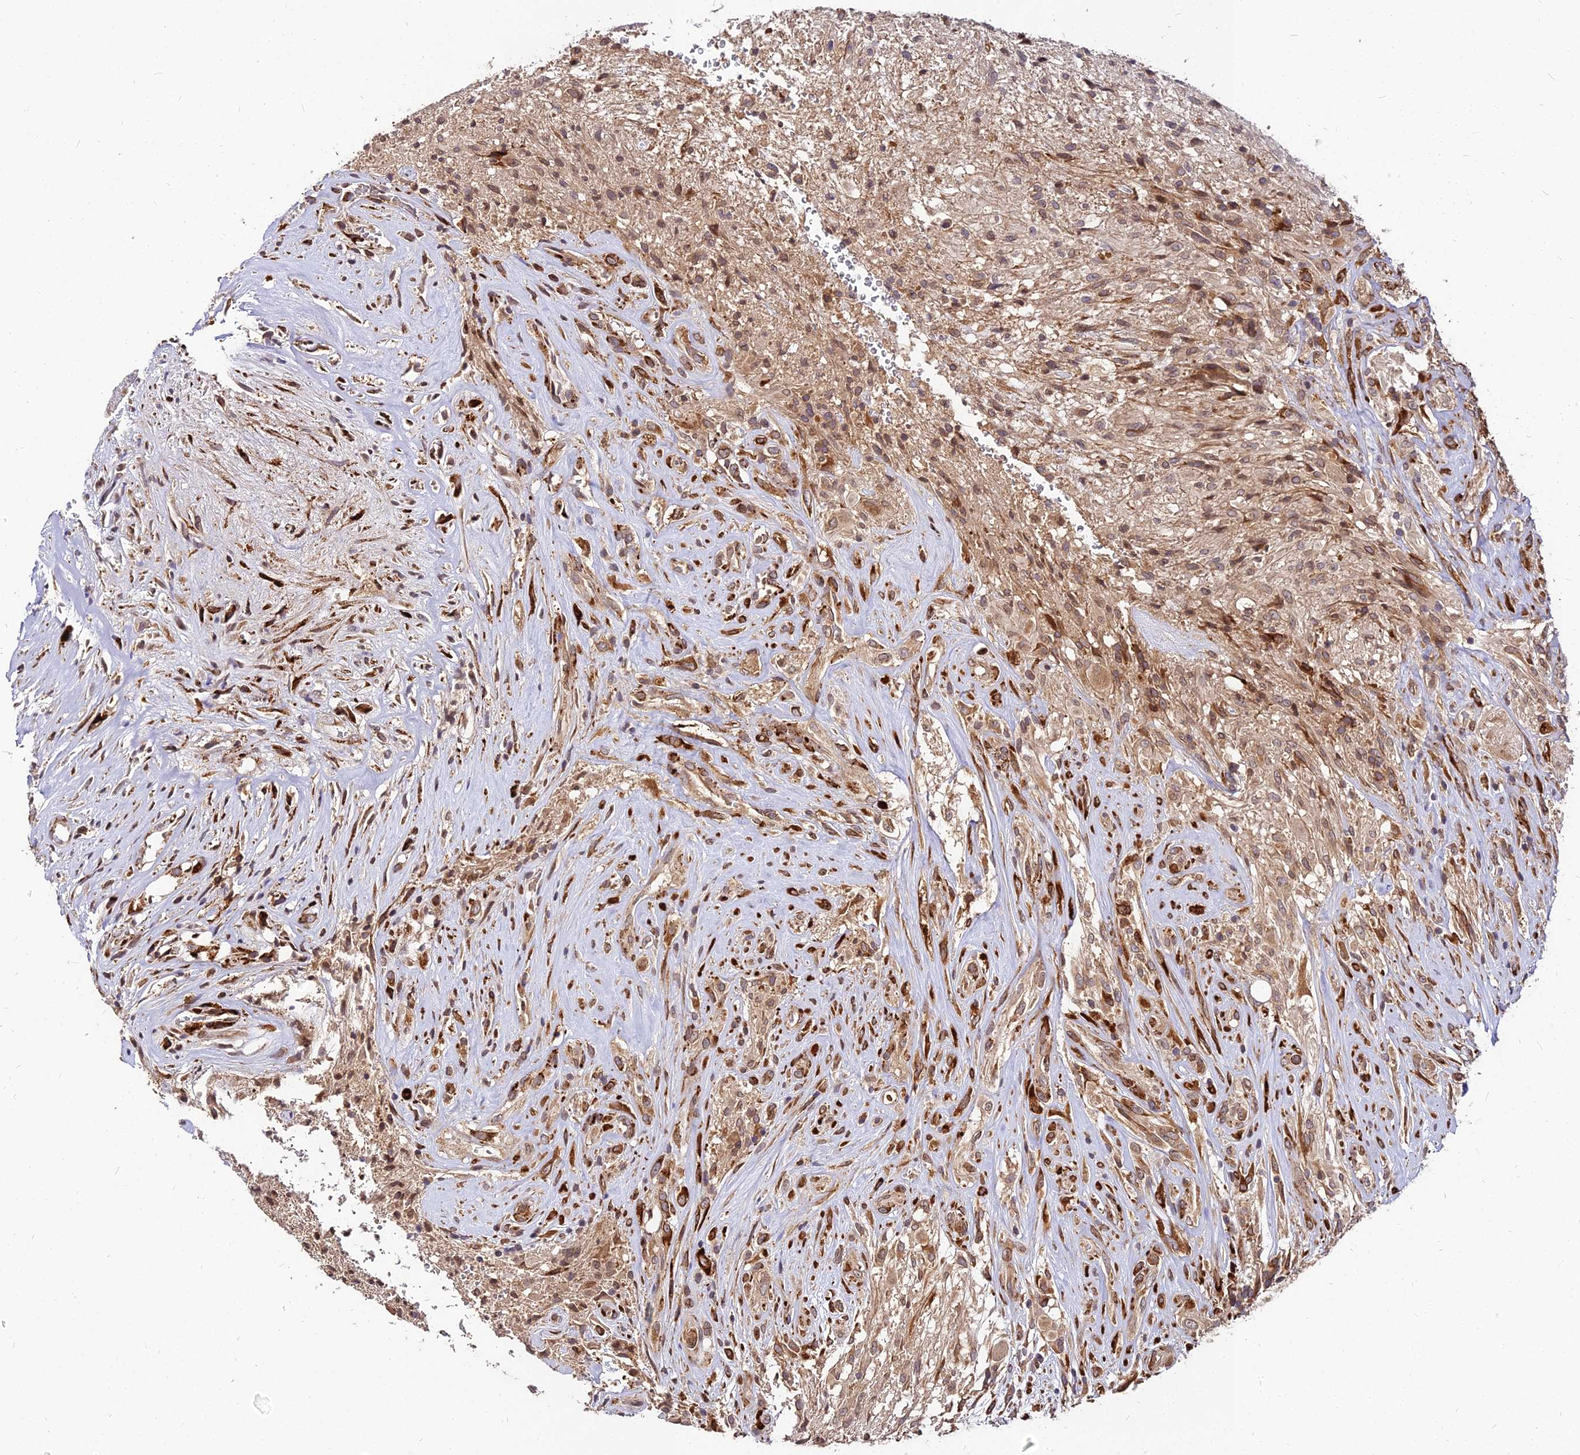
{"staining": {"intensity": "moderate", "quantity": ">75%", "location": "cytoplasmic/membranous"}, "tissue": "glioma", "cell_type": "Tumor cells", "image_type": "cancer", "snomed": [{"axis": "morphology", "description": "Glioma, malignant, High grade"}, {"axis": "topography", "description": "Brain"}], "caption": "Immunohistochemical staining of glioma displays medium levels of moderate cytoplasmic/membranous protein positivity in approximately >75% of tumor cells. The protein is shown in brown color, while the nuclei are stained blue.", "gene": "PDE4D", "patient": {"sex": "male", "age": 56}}